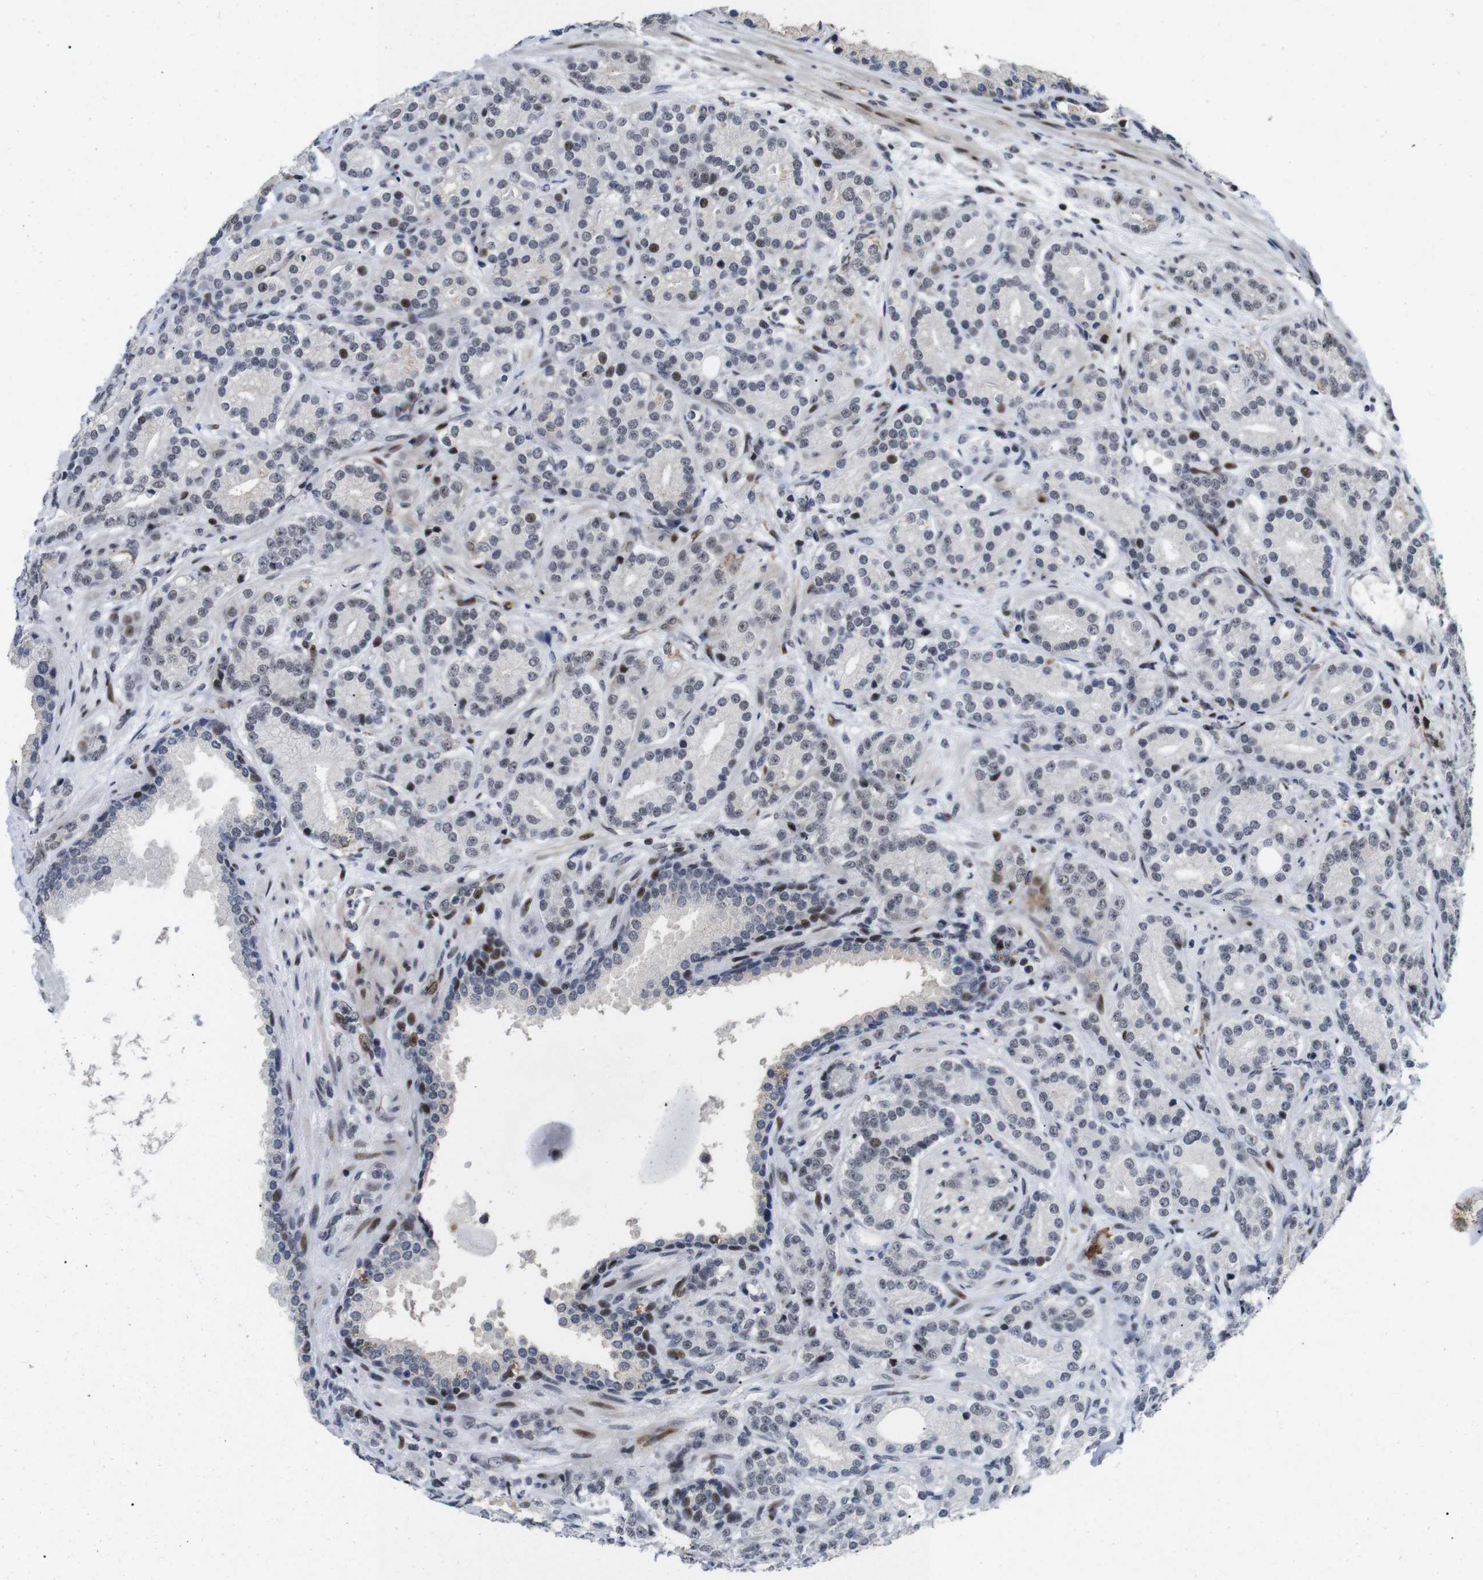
{"staining": {"intensity": "negative", "quantity": "none", "location": "none"}, "tissue": "prostate cancer", "cell_type": "Tumor cells", "image_type": "cancer", "snomed": [{"axis": "morphology", "description": "Adenocarcinoma, High grade"}, {"axis": "topography", "description": "Prostate"}], "caption": "This is an immunohistochemistry (IHC) micrograph of prostate cancer. There is no positivity in tumor cells.", "gene": "EIF4G1", "patient": {"sex": "male", "age": 61}}